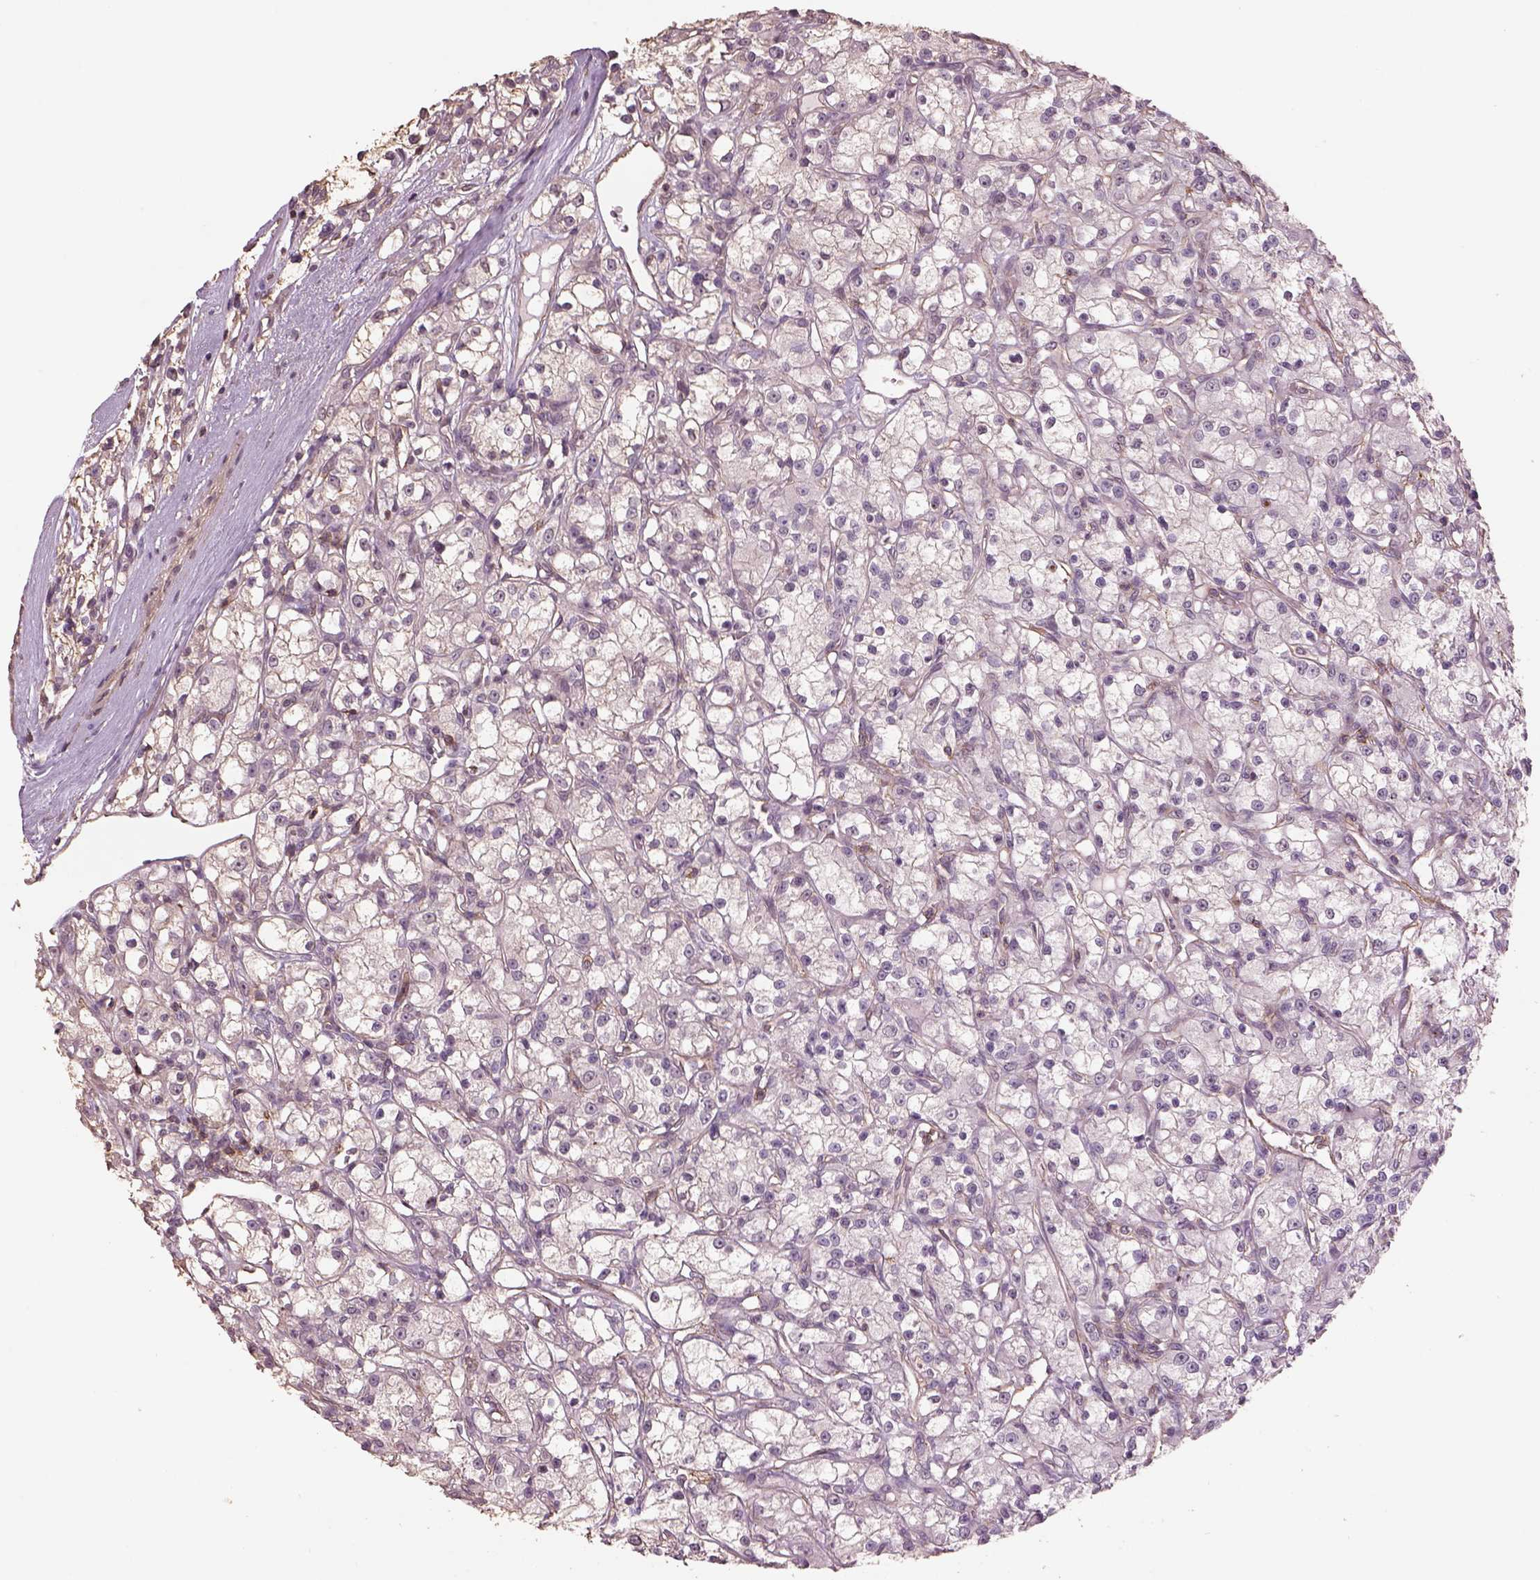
{"staining": {"intensity": "negative", "quantity": "none", "location": "none"}, "tissue": "renal cancer", "cell_type": "Tumor cells", "image_type": "cancer", "snomed": [{"axis": "morphology", "description": "Adenocarcinoma, NOS"}, {"axis": "topography", "description": "Kidney"}], "caption": "An immunohistochemistry photomicrograph of adenocarcinoma (renal) is shown. There is no staining in tumor cells of adenocarcinoma (renal). The staining was performed using DAB to visualize the protein expression in brown, while the nuclei were stained in blue with hematoxylin (Magnification: 20x).", "gene": "LIN7A", "patient": {"sex": "female", "age": 59}}